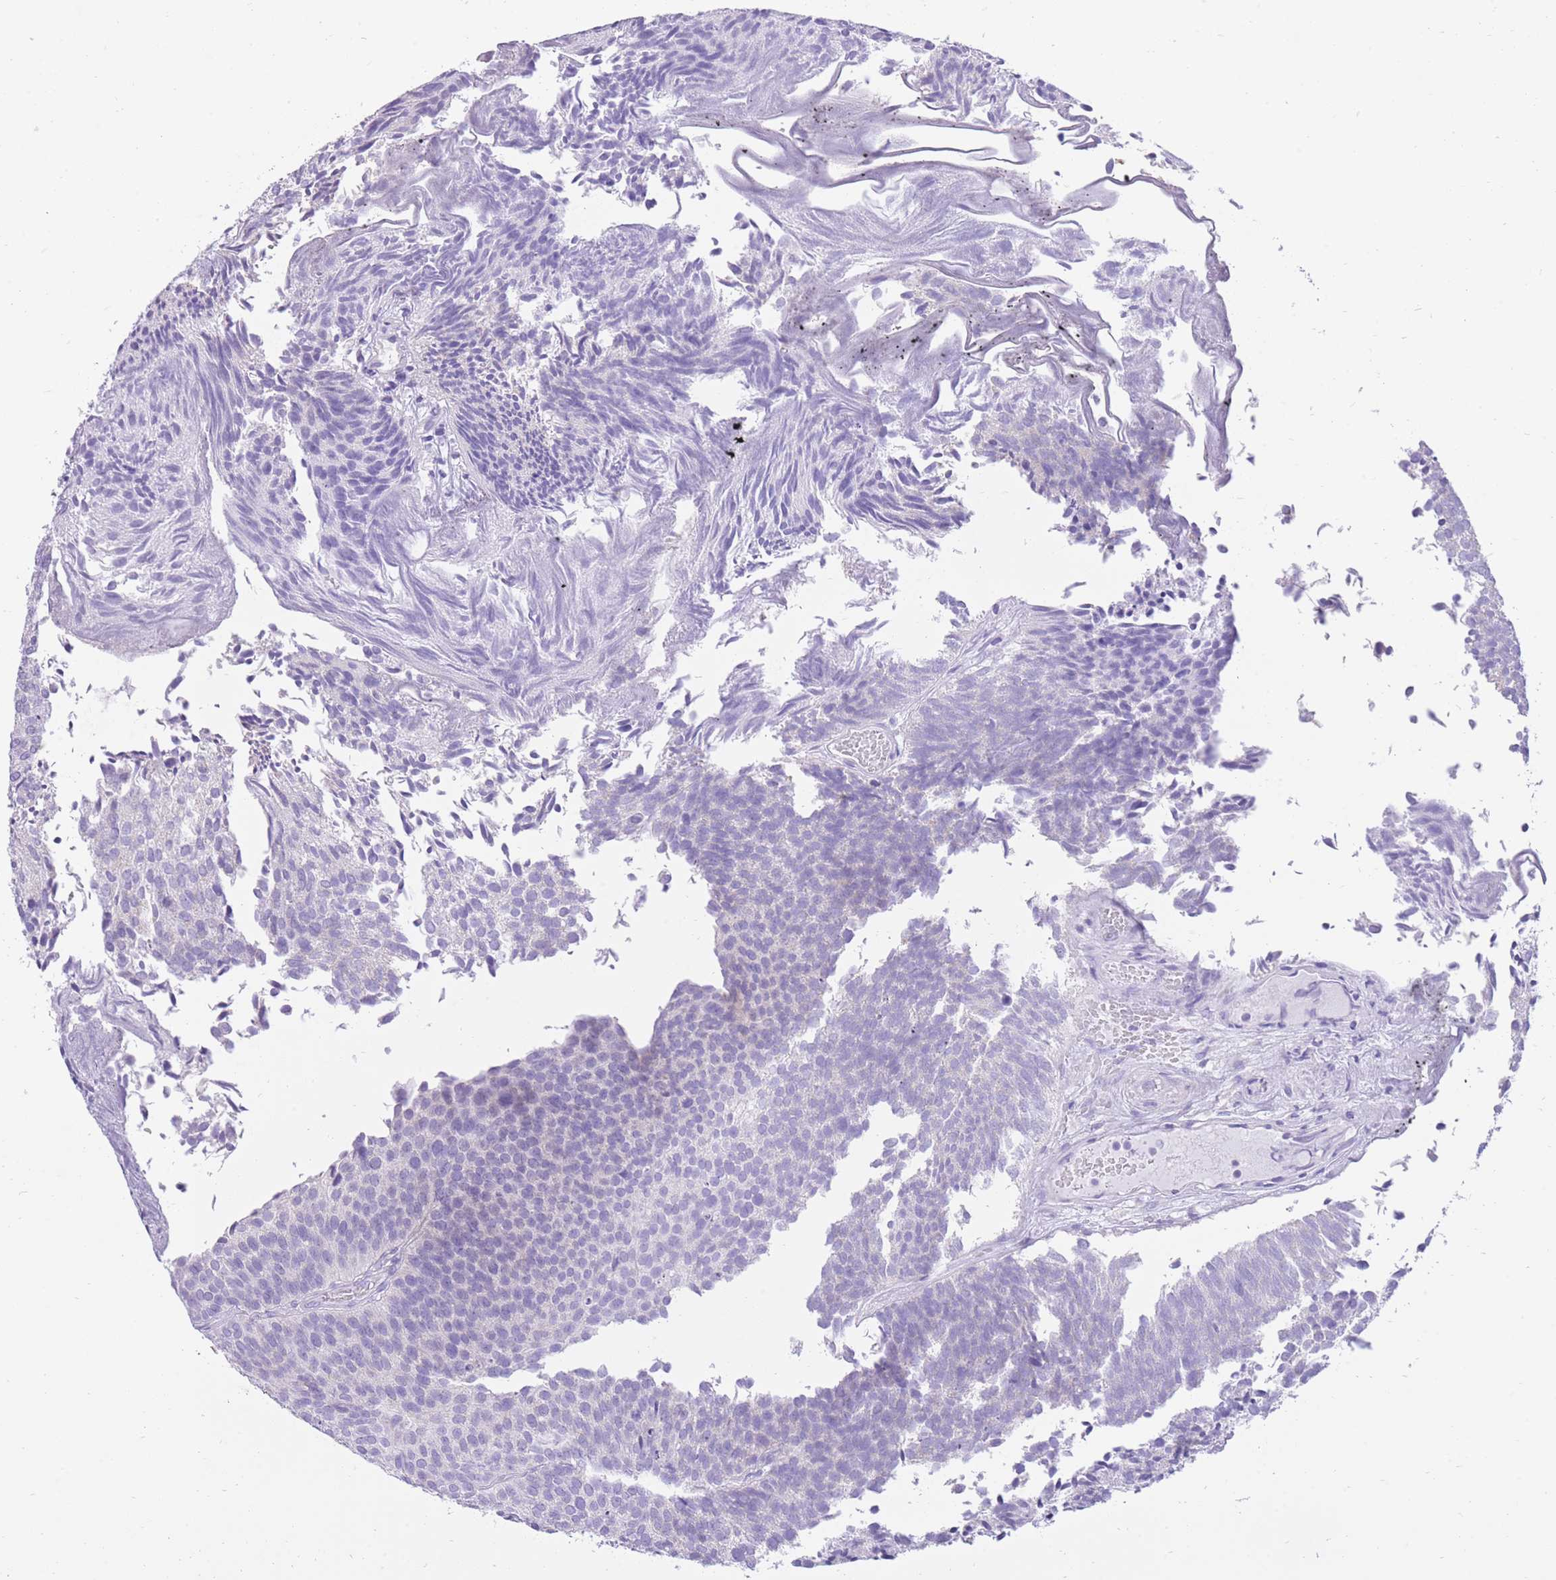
{"staining": {"intensity": "negative", "quantity": "none", "location": "none"}, "tissue": "urothelial cancer", "cell_type": "Tumor cells", "image_type": "cancer", "snomed": [{"axis": "morphology", "description": "Urothelial carcinoma, Low grade"}, {"axis": "topography", "description": "Urinary bladder"}], "caption": "High power microscopy image of an immunohistochemistry (IHC) photomicrograph of urothelial cancer, revealing no significant positivity in tumor cells.", "gene": "SLC4A4", "patient": {"sex": "male", "age": 84}}